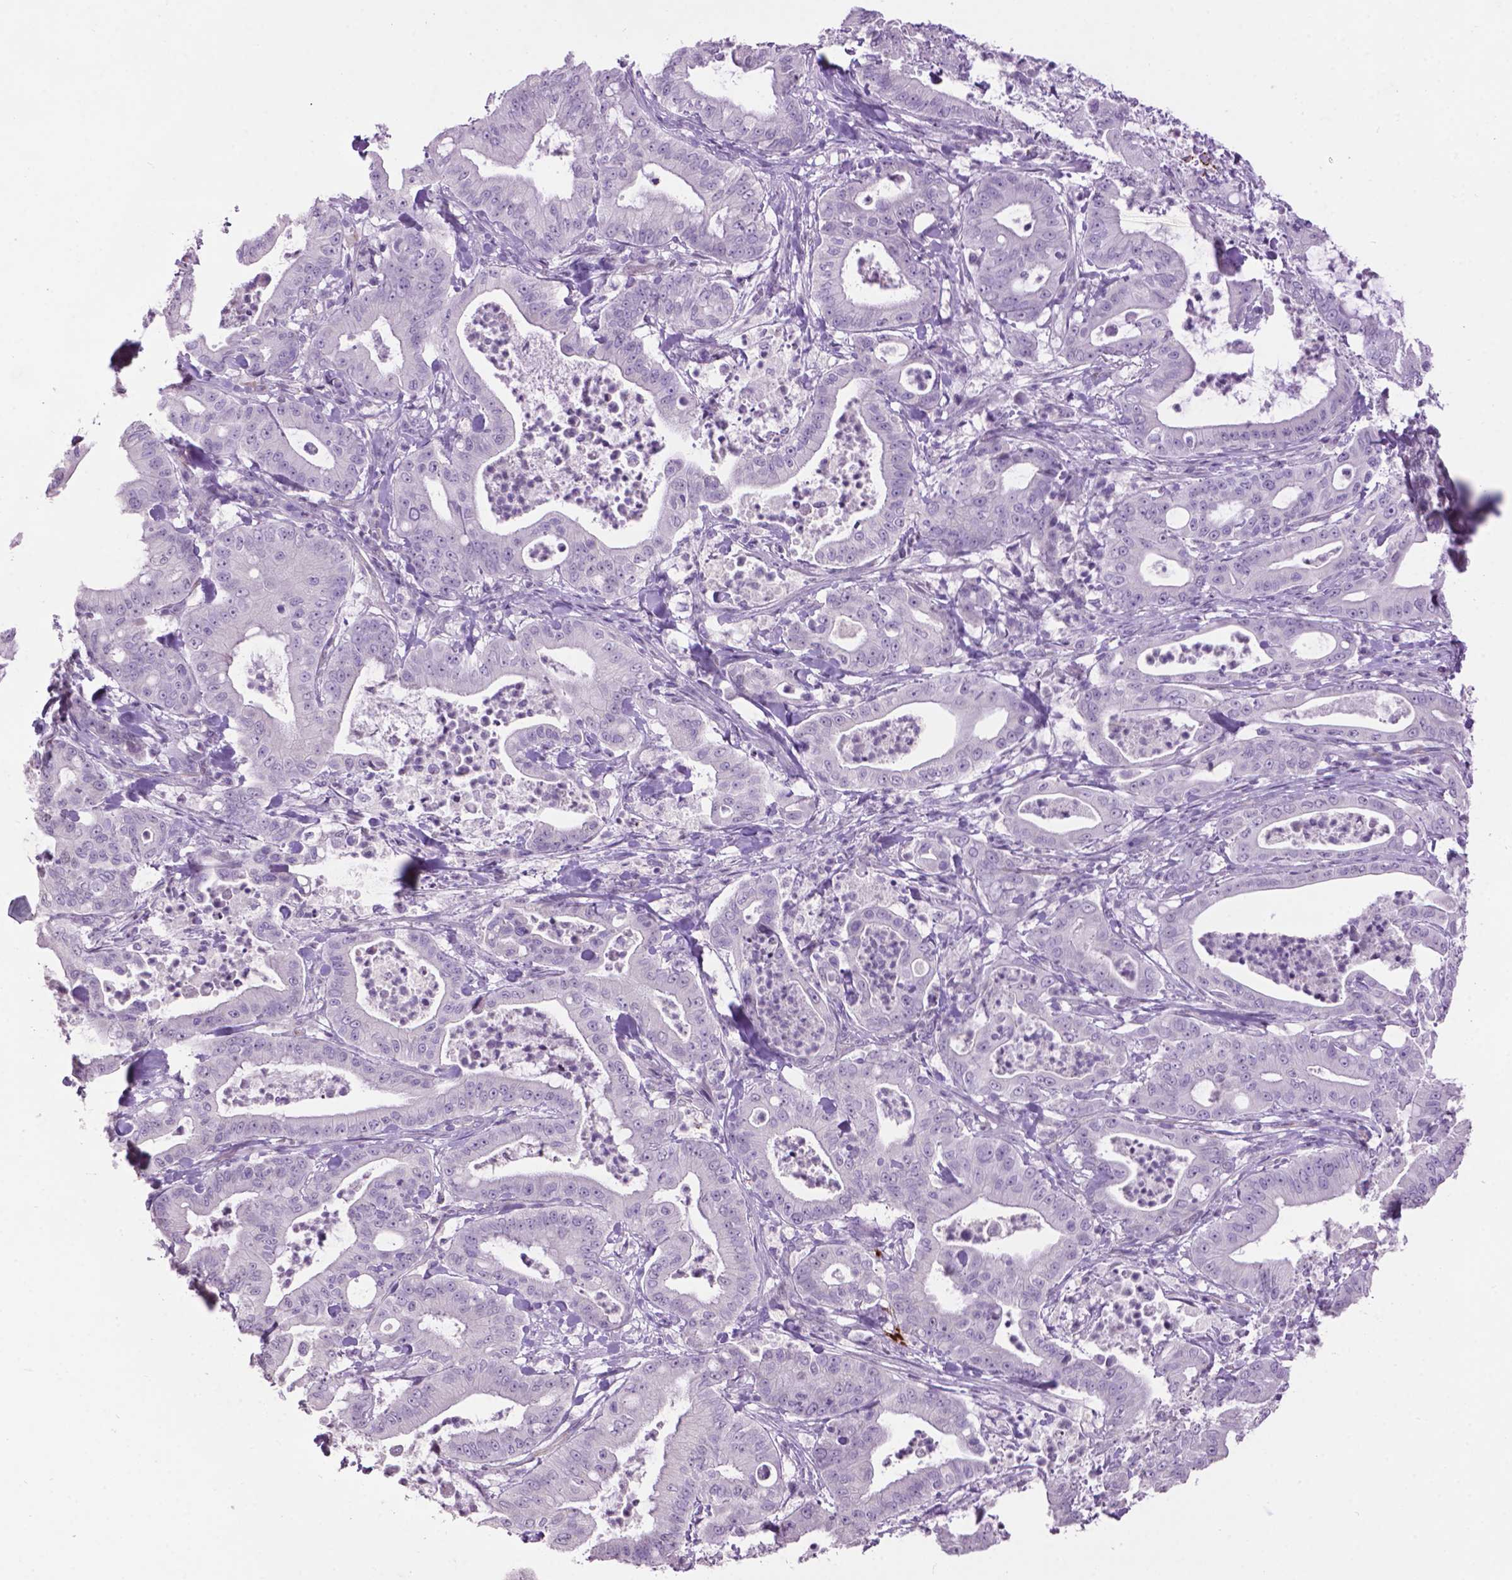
{"staining": {"intensity": "negative", "quantity": "none", "location": "none"}, "tissue": "pancreatic cancer", "cell_type": "Tumor cells", "image_type": "cancer", "snomed": [{"axis": "morphology", "description": "Adenocarcinoma, NOS"}, {"axis": "topography", "description": "Pancreas"}], "caption": "Tumor cells are negative for protein expression in human pancreatic adenocarcinoma.", "gene": "TH", "patient": {"sex": "male", "age": 71}}